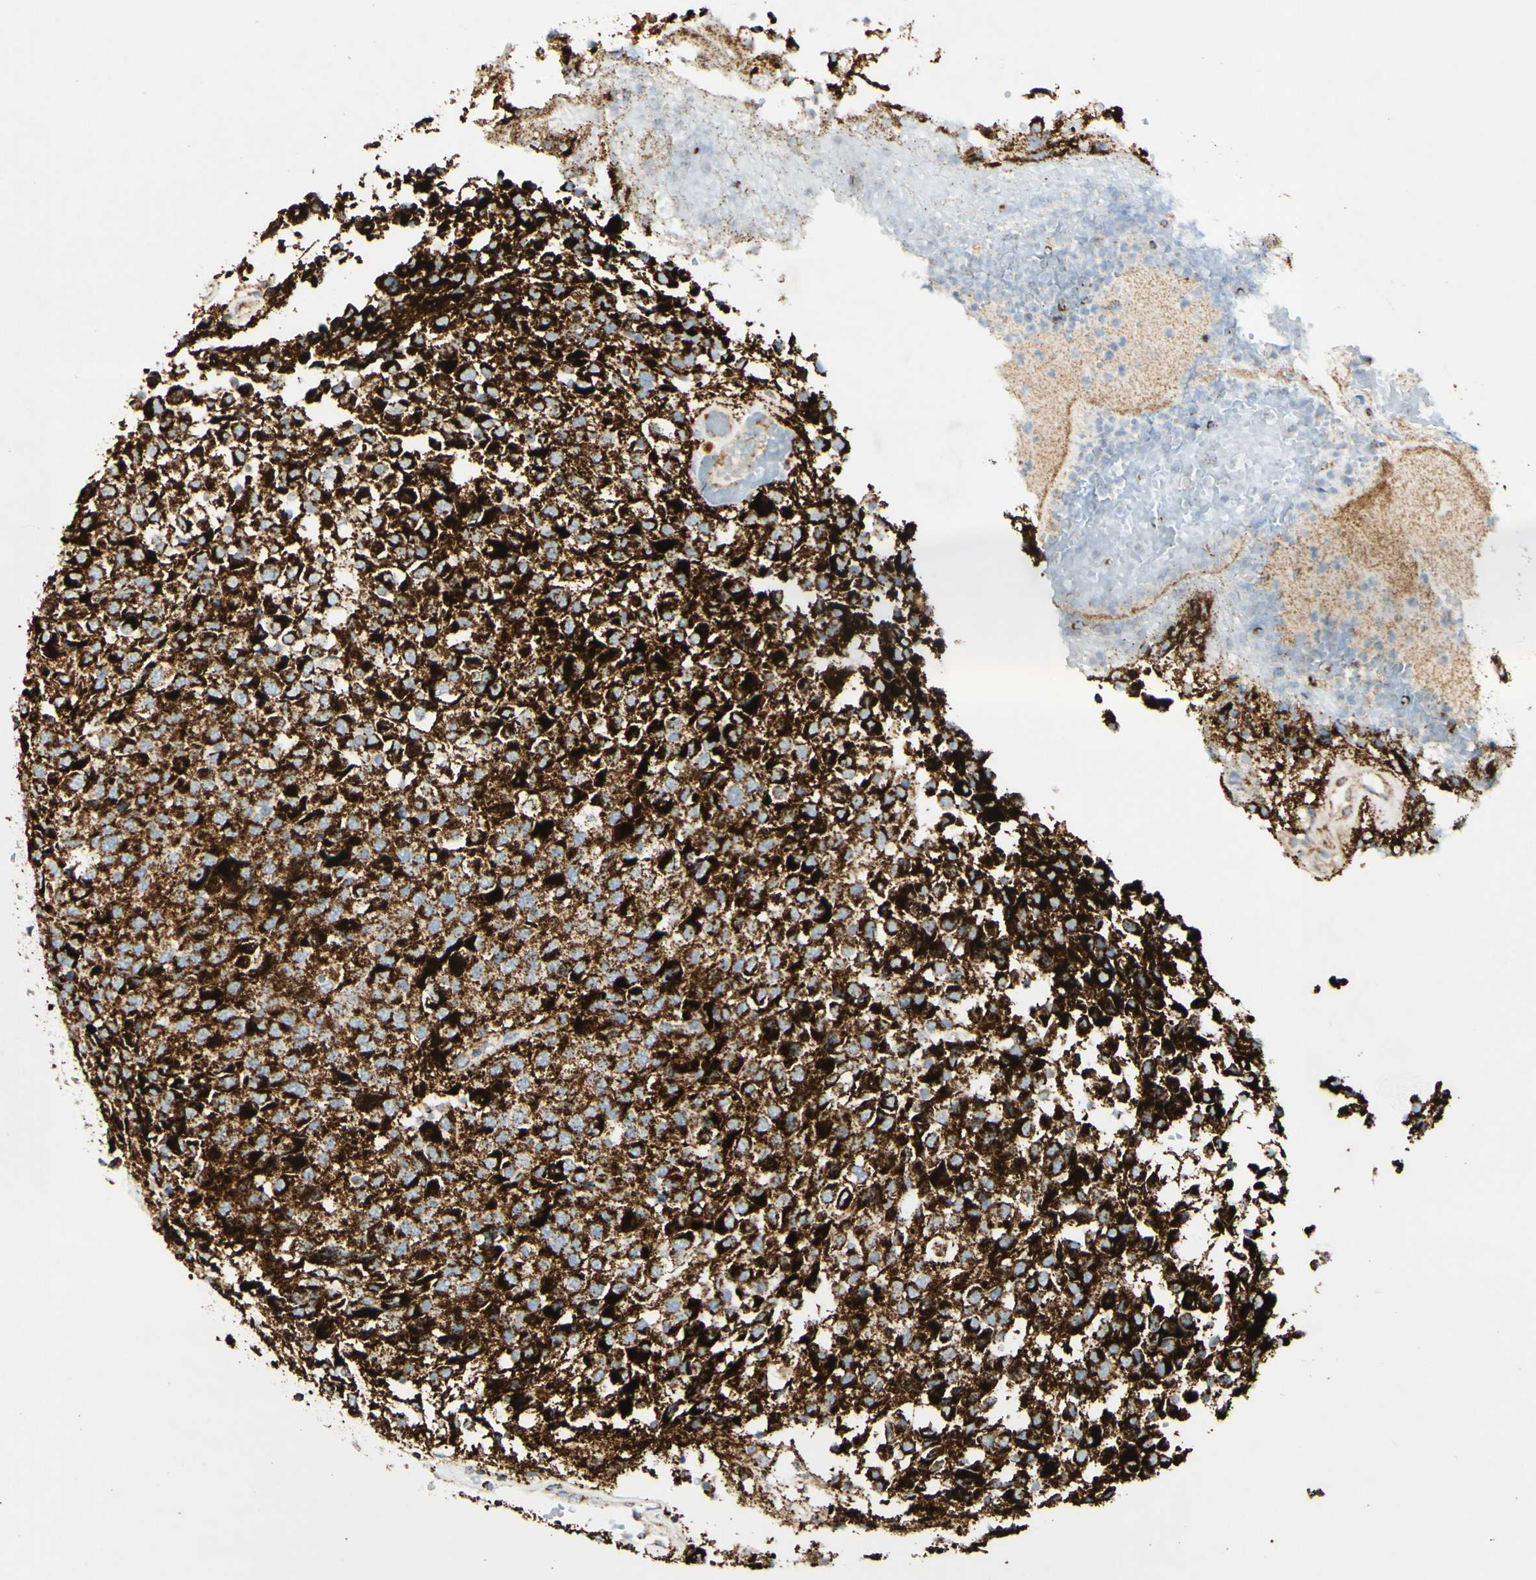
{"staining": {"intensity": "strong", "quantity": ">75%", "location": "cytoplasmic/membranous"}, "tissue": "glioma", "cell_type": "Tumor cells", "image_type": "cancer", "snomed": [{"axis": "morphology", "description": "Glioma, malignant, High grade"}, {"axis": "topography", "description": "Brain"}], "caption": "This histopathology image demonstrates immunohistochemistry staining of glioma, with high strong cytoplasmic/membranous staining in approximately >75% of tumor cells.", "gene": "OXCT1", "patient": {"sex": "male", "age": 32}}